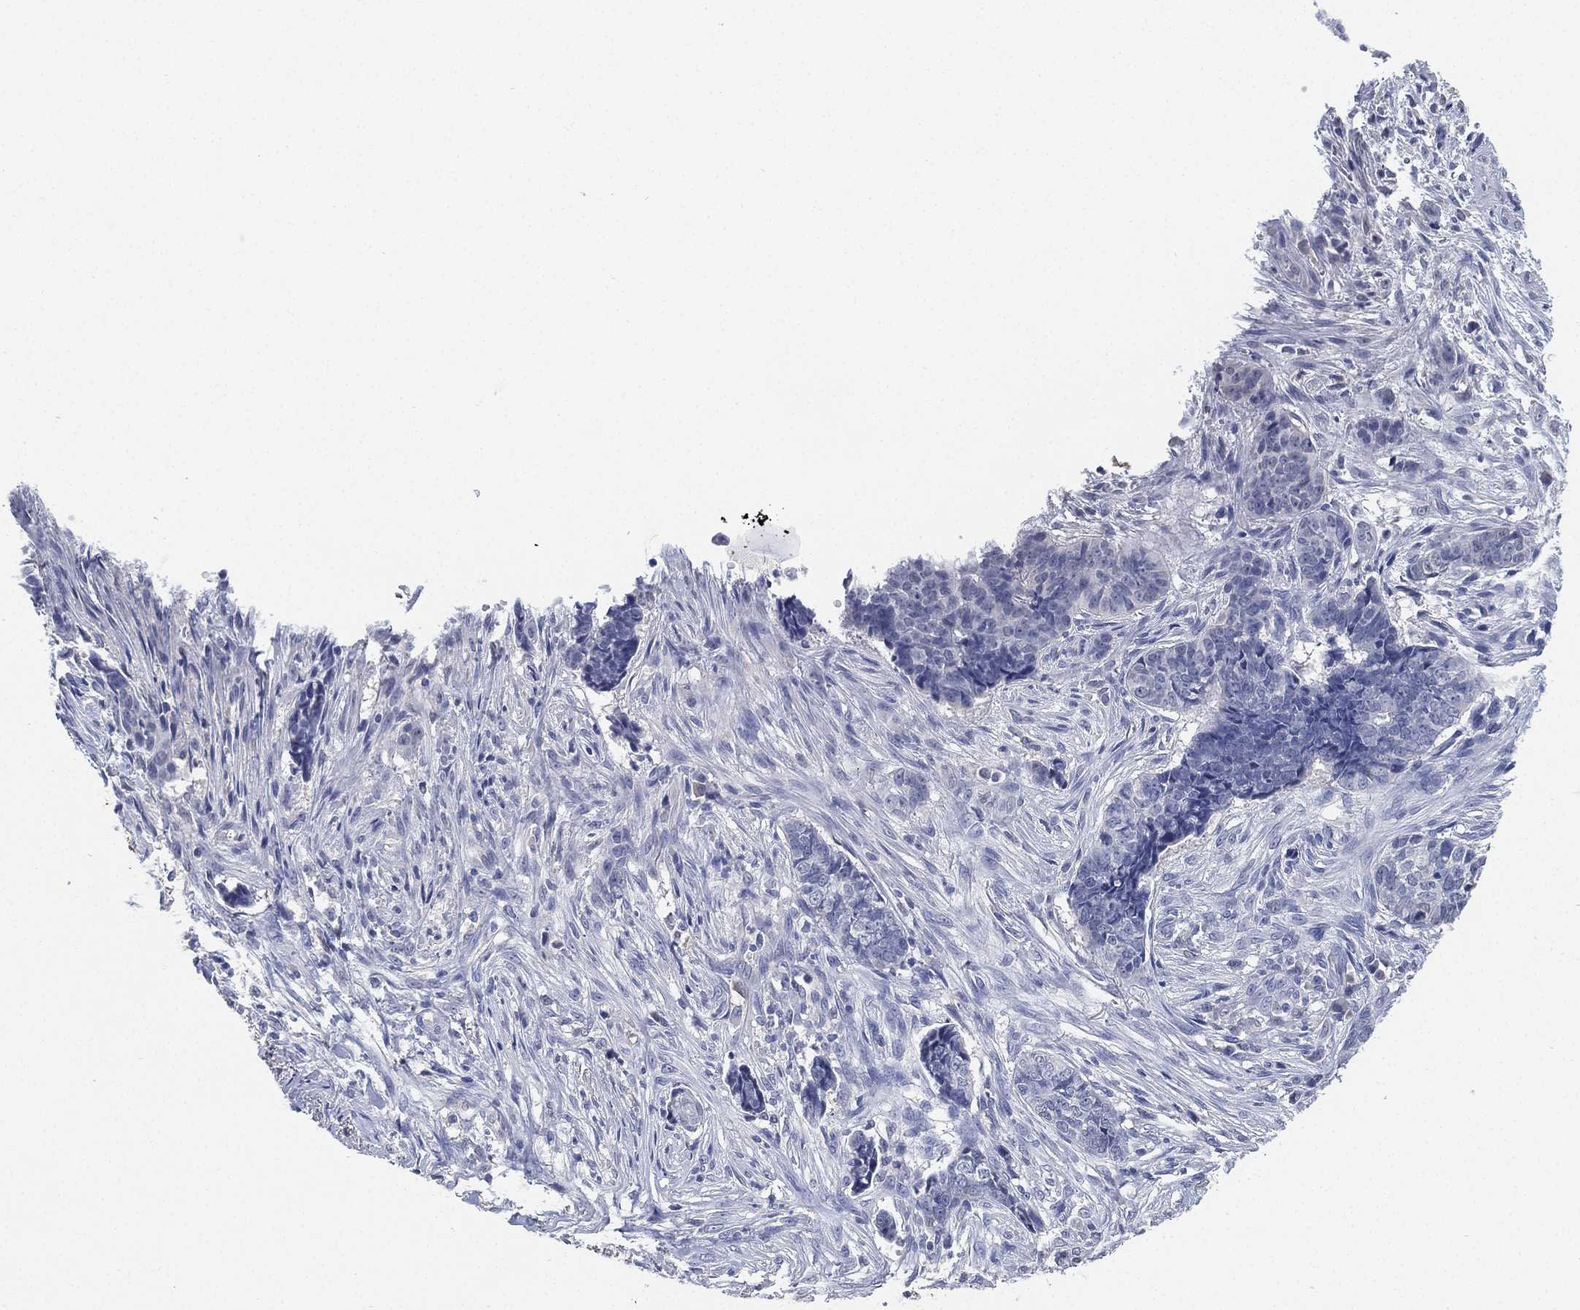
{"staining": {"intensity": "negative", "quantity": "none", "location": "none"}, "tissue": "skin cancer", "cell_type": "Tumor cells", "image_type": "cancer", "snomed": [{"axis": "morphology", "description": "Basal cell carcinoma"}, {"axis": "topography", "description": "Skin"}], "caption": "Immunohistochemistry micrograph of skin cancer stained for a protein (brown), which exhibits no positivity in tumor cells. The staining is performed using DAB brown chromogen with nuclei counter-stained in using hematoxylin.", "gene": "IYD", "patient": {"sex": "male", "age": 86}}